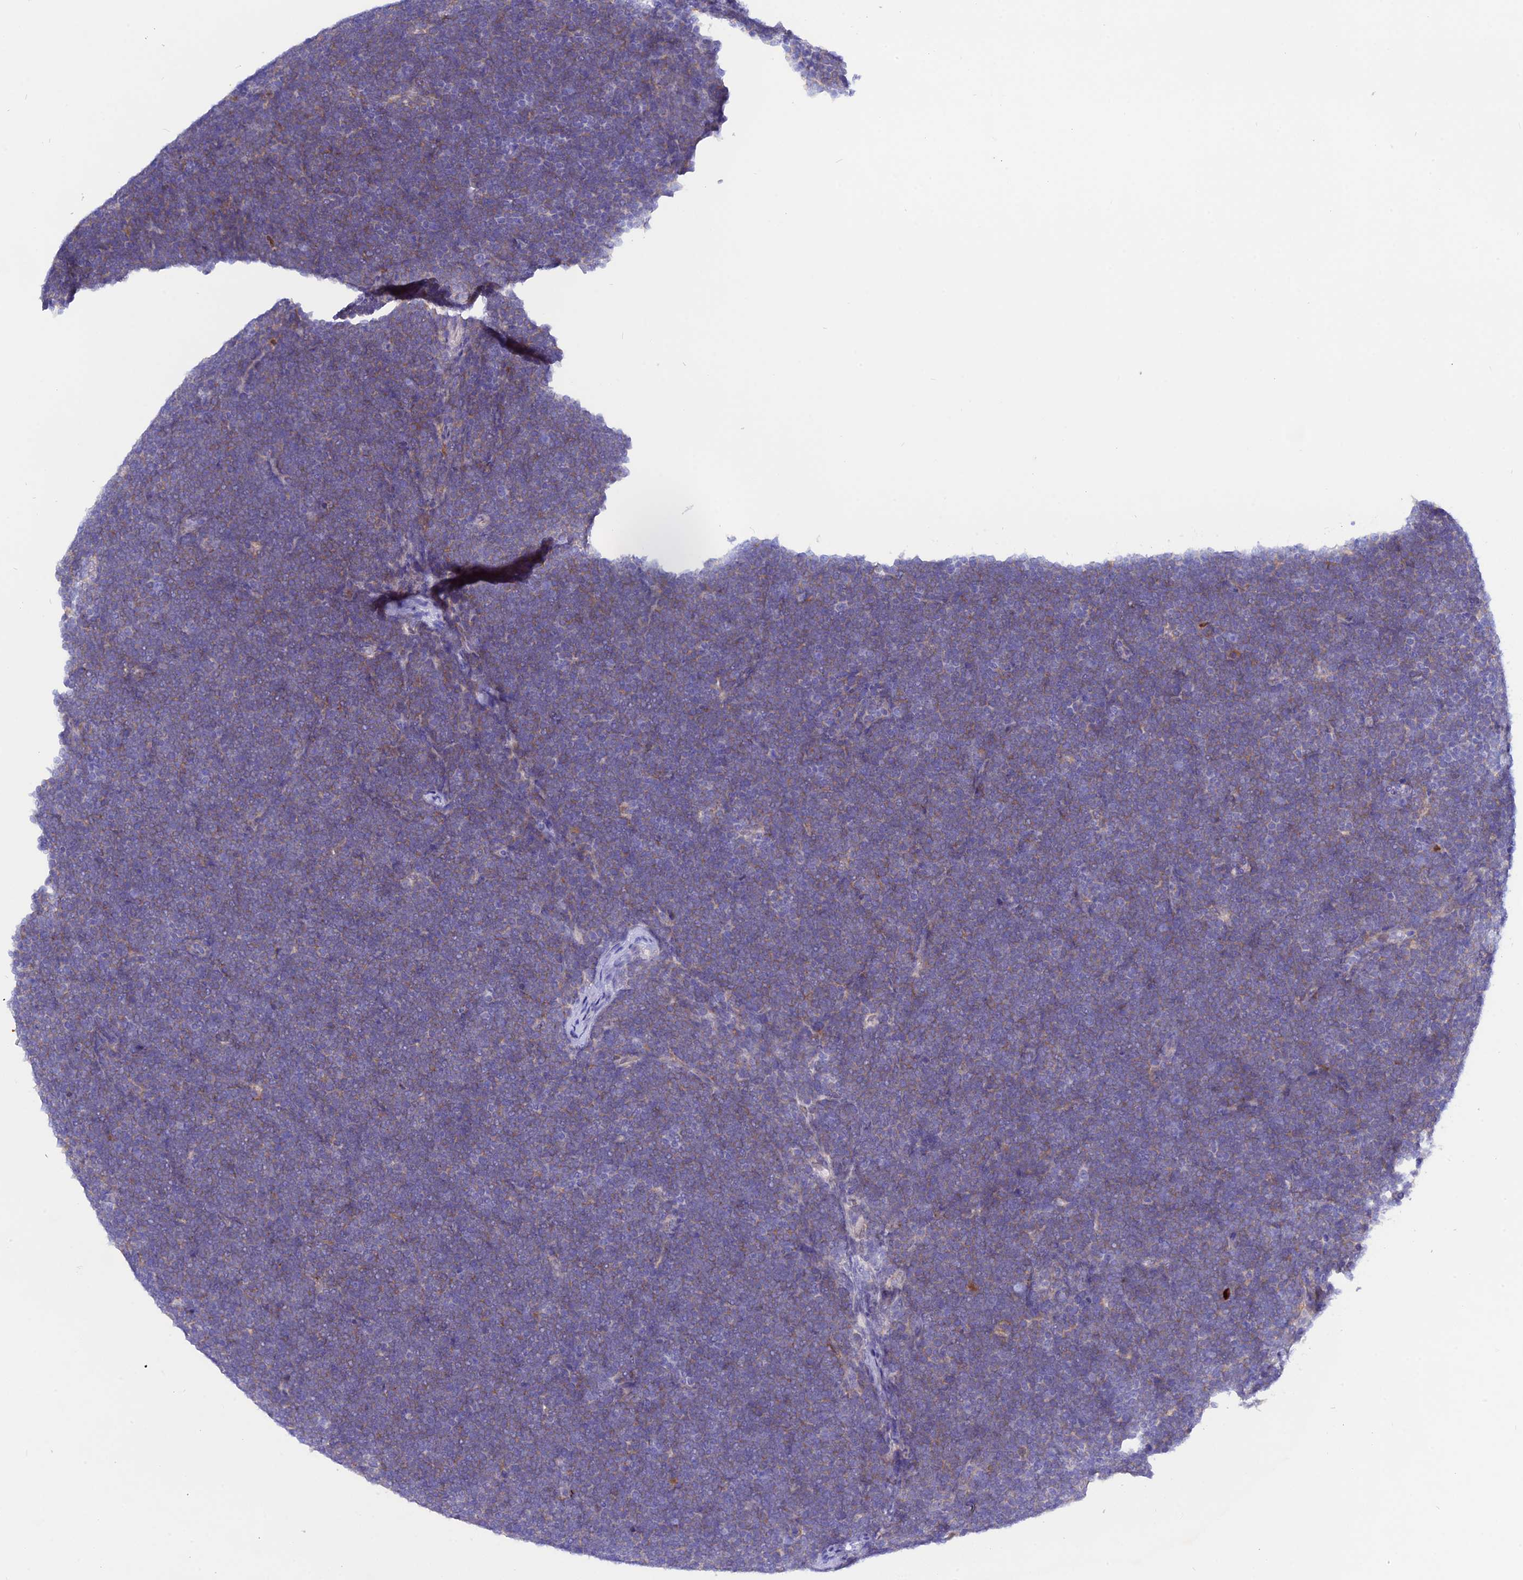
{"staining": {"intensity": "weak", "quantity": "25%-75%", "location": "cytoplasmic/membranous"}, "tissue": "lymphoma", "cell_type": "Tumor cells", "image_type": "cancer", "snomed": [{"axis": "morphology", "description": "Malignant lymphoma, non-Hodgkin's type, High grade"}, {"axis": "topography", "description": "Lymph node"}], "caption": "IHC image of malignant lymphoma, non-Hodgkin's type (high-grade) stained for a protein (brown), which demonstrates low levels of weak cytoplasmic/membranous positivity in approximately 25%-75% of tumor cells.", "gene": "GK5", "patient": {"sex": "male", "age": 13}}